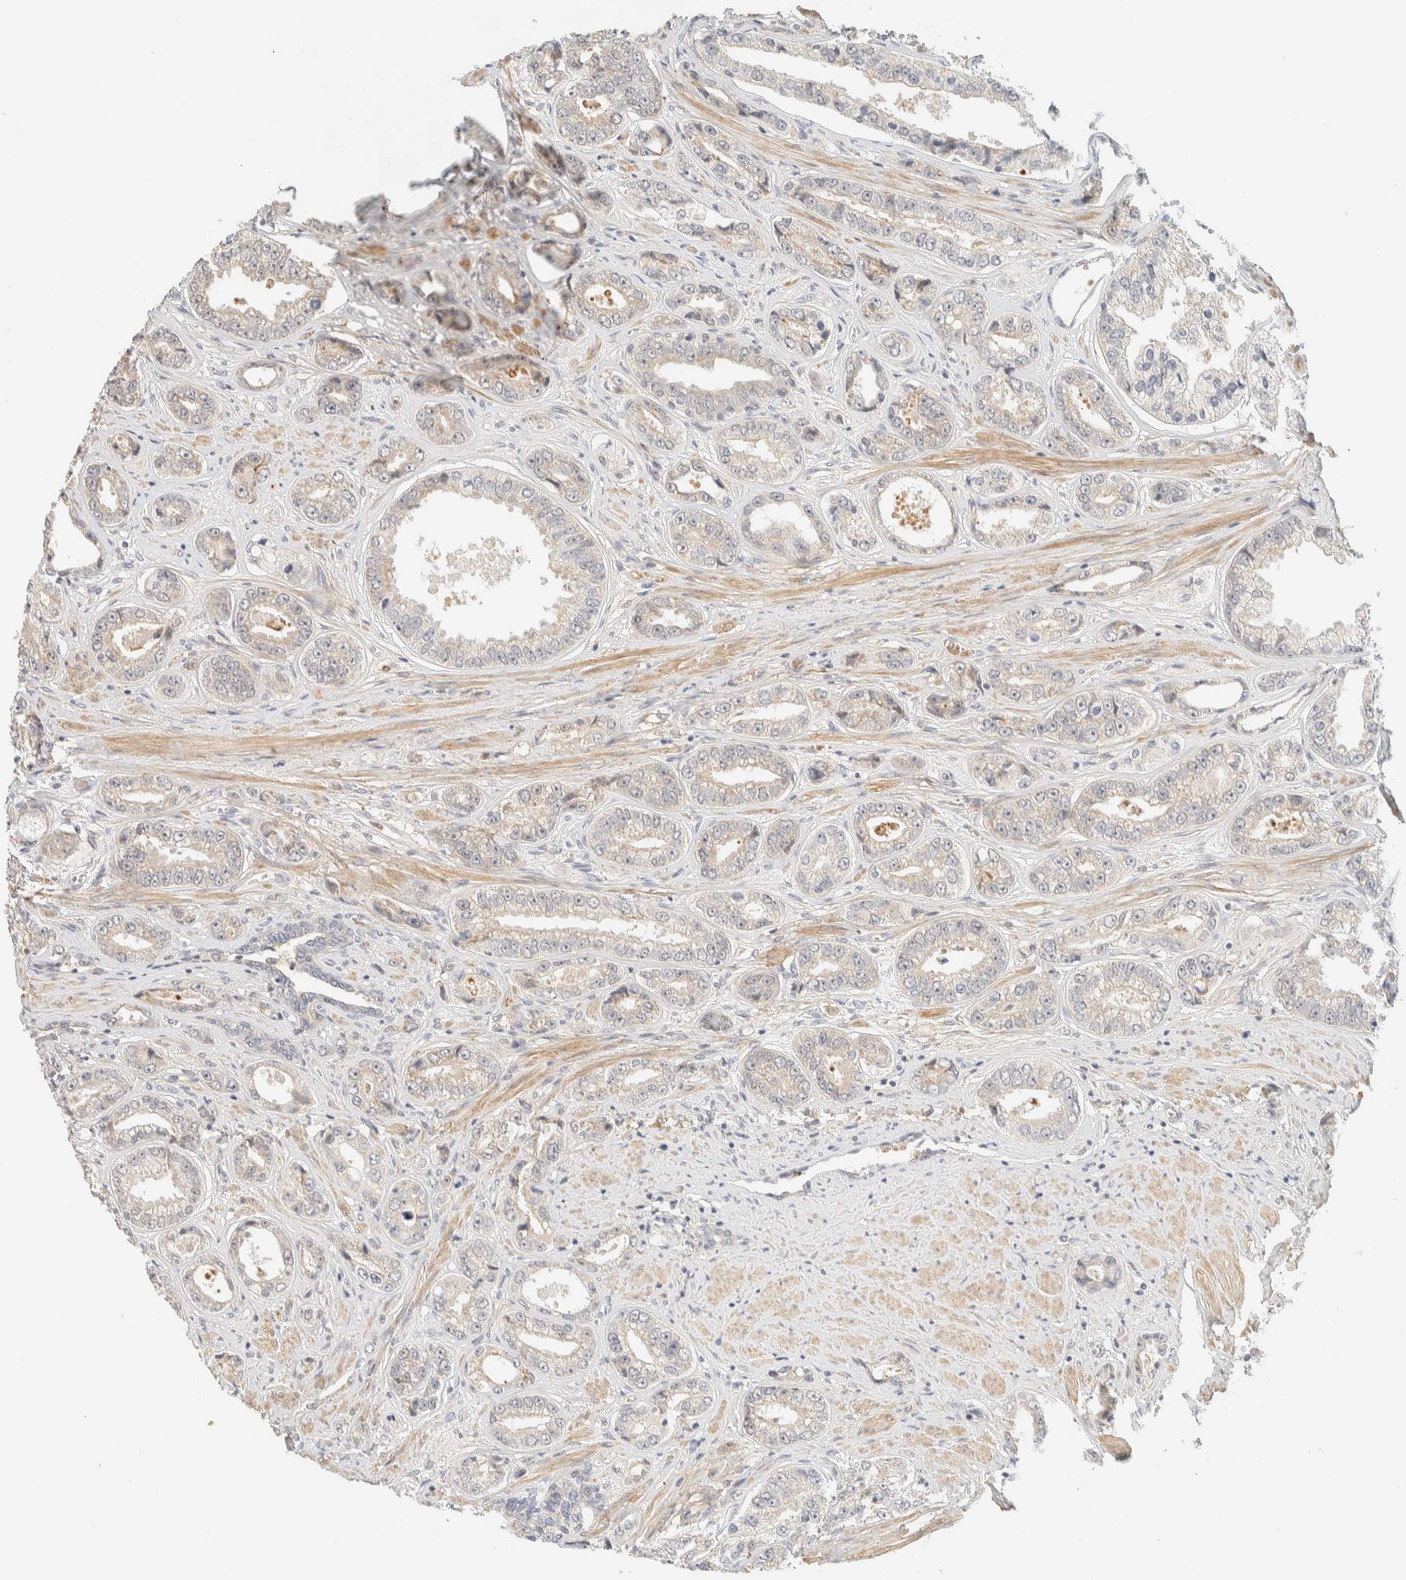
{"staining": {"intensity": "negative", "quantity": "none", "location": "none"}, "tissue": "prostate cancer", "cell_type": "Tumor cells", "image_type": "cancer", "snomed": [{"axis": "morphology", "description": "Adenocarcinoma, High grade"}, {"axis": "topography", "description": "Prostate"}], "caption": "Tumor cells show no significant protein staining in high-grade adenocarcinoma (prostate).", "gene": "TNK1", "patient": {"sex": "male", "age": 61}}